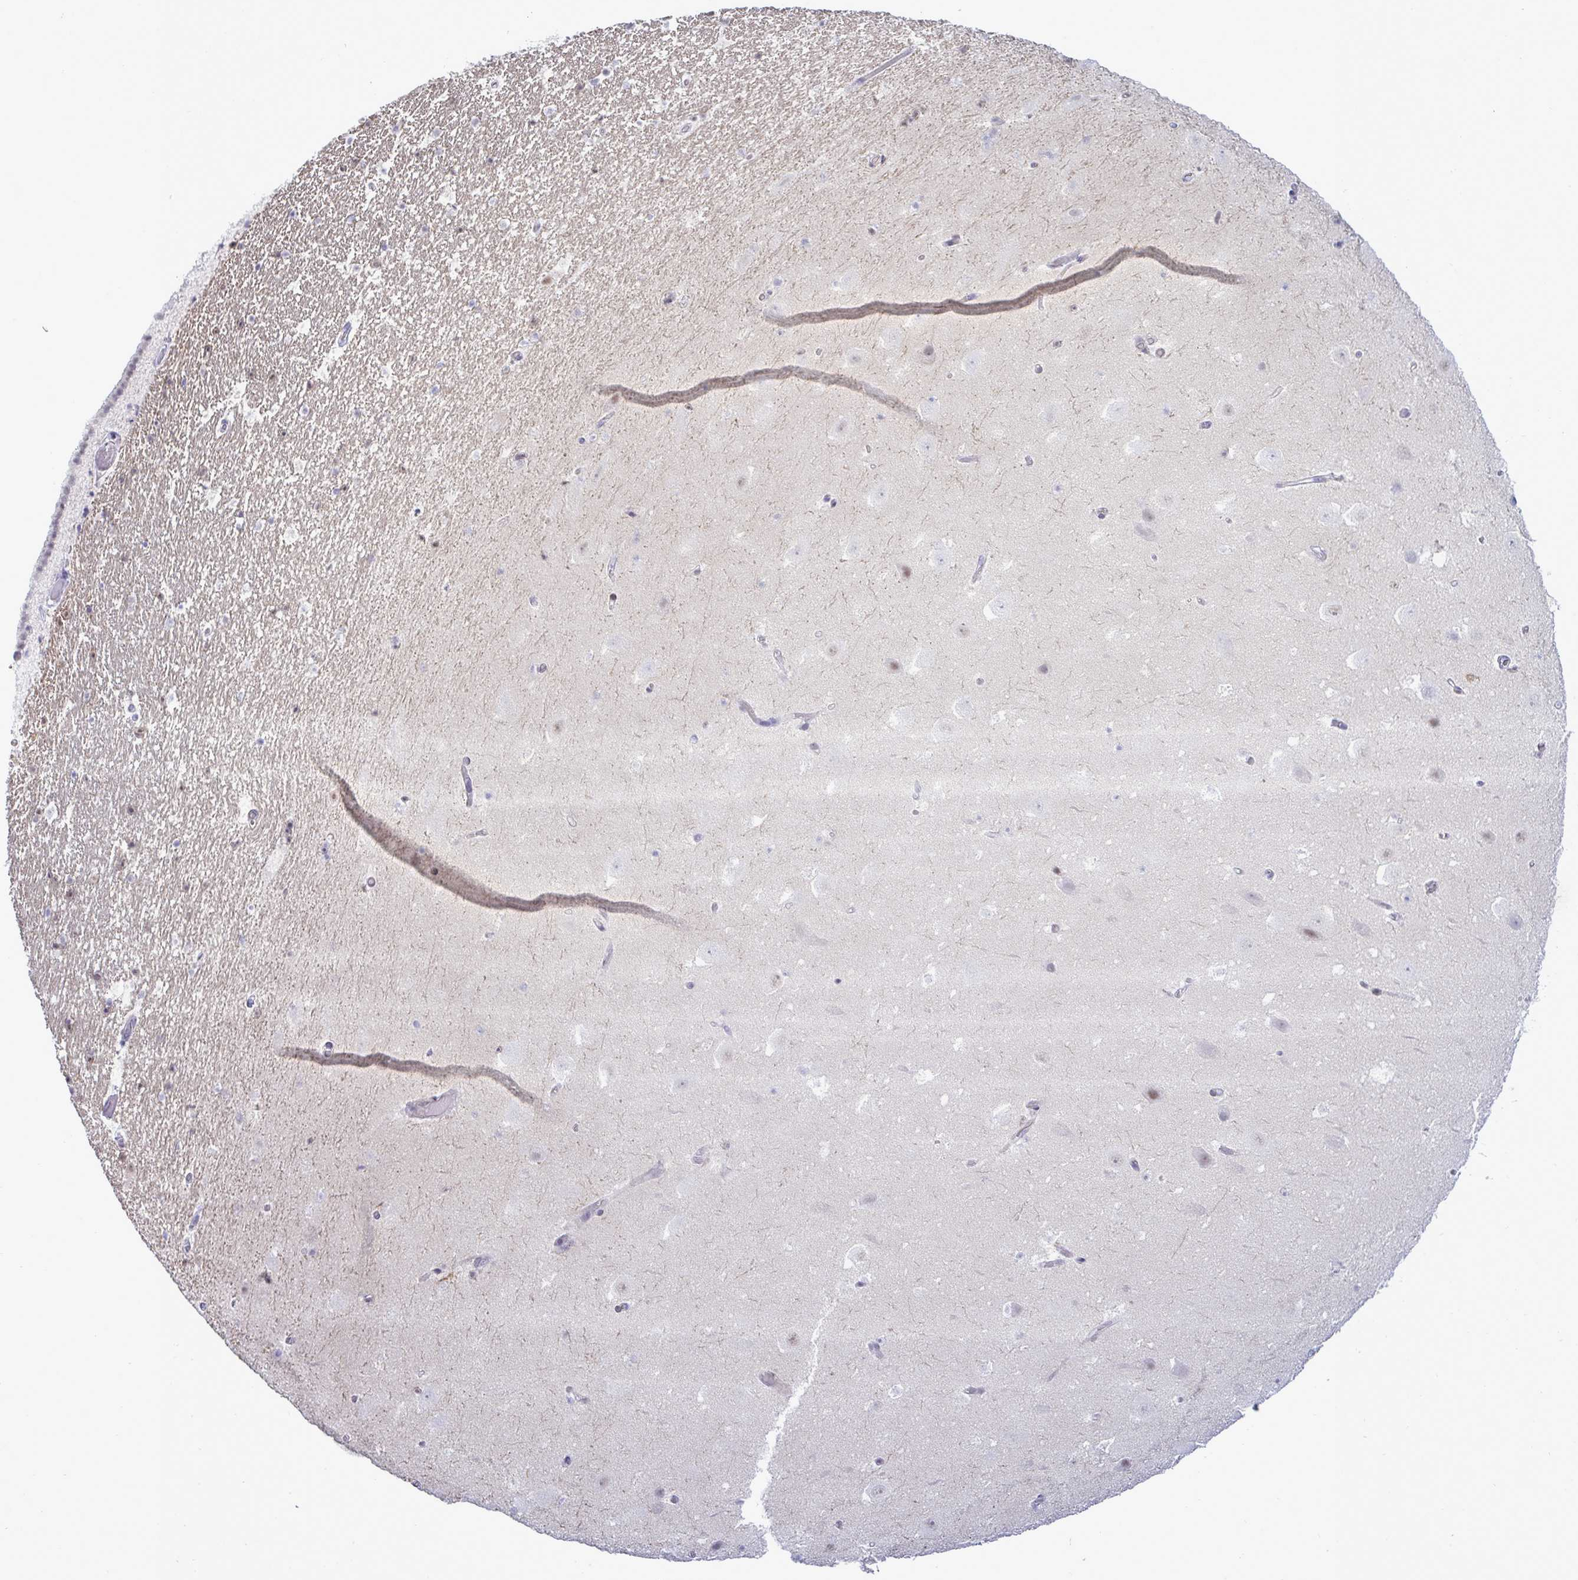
{"staining": {"intensity": "negative", "quantity": "none", "location": "none"}, "tissue": "hippocampus", "cell_type": "Glial cells", "image_type": "normal", "snomed": [{"axis": "morphology", "description": "Normal tissue, NOS"}, {"axis": "topography", "description": "Hippocampus"}], "caption": "Glial cells show no significant positivity in unremarkable hippocampus. (DAB immunohistochemistry (IHC) visualized using brightfield microscopy, high magnification).", "gene": "MFSD4A", "patient": {"sex": "female", "age": 42}}